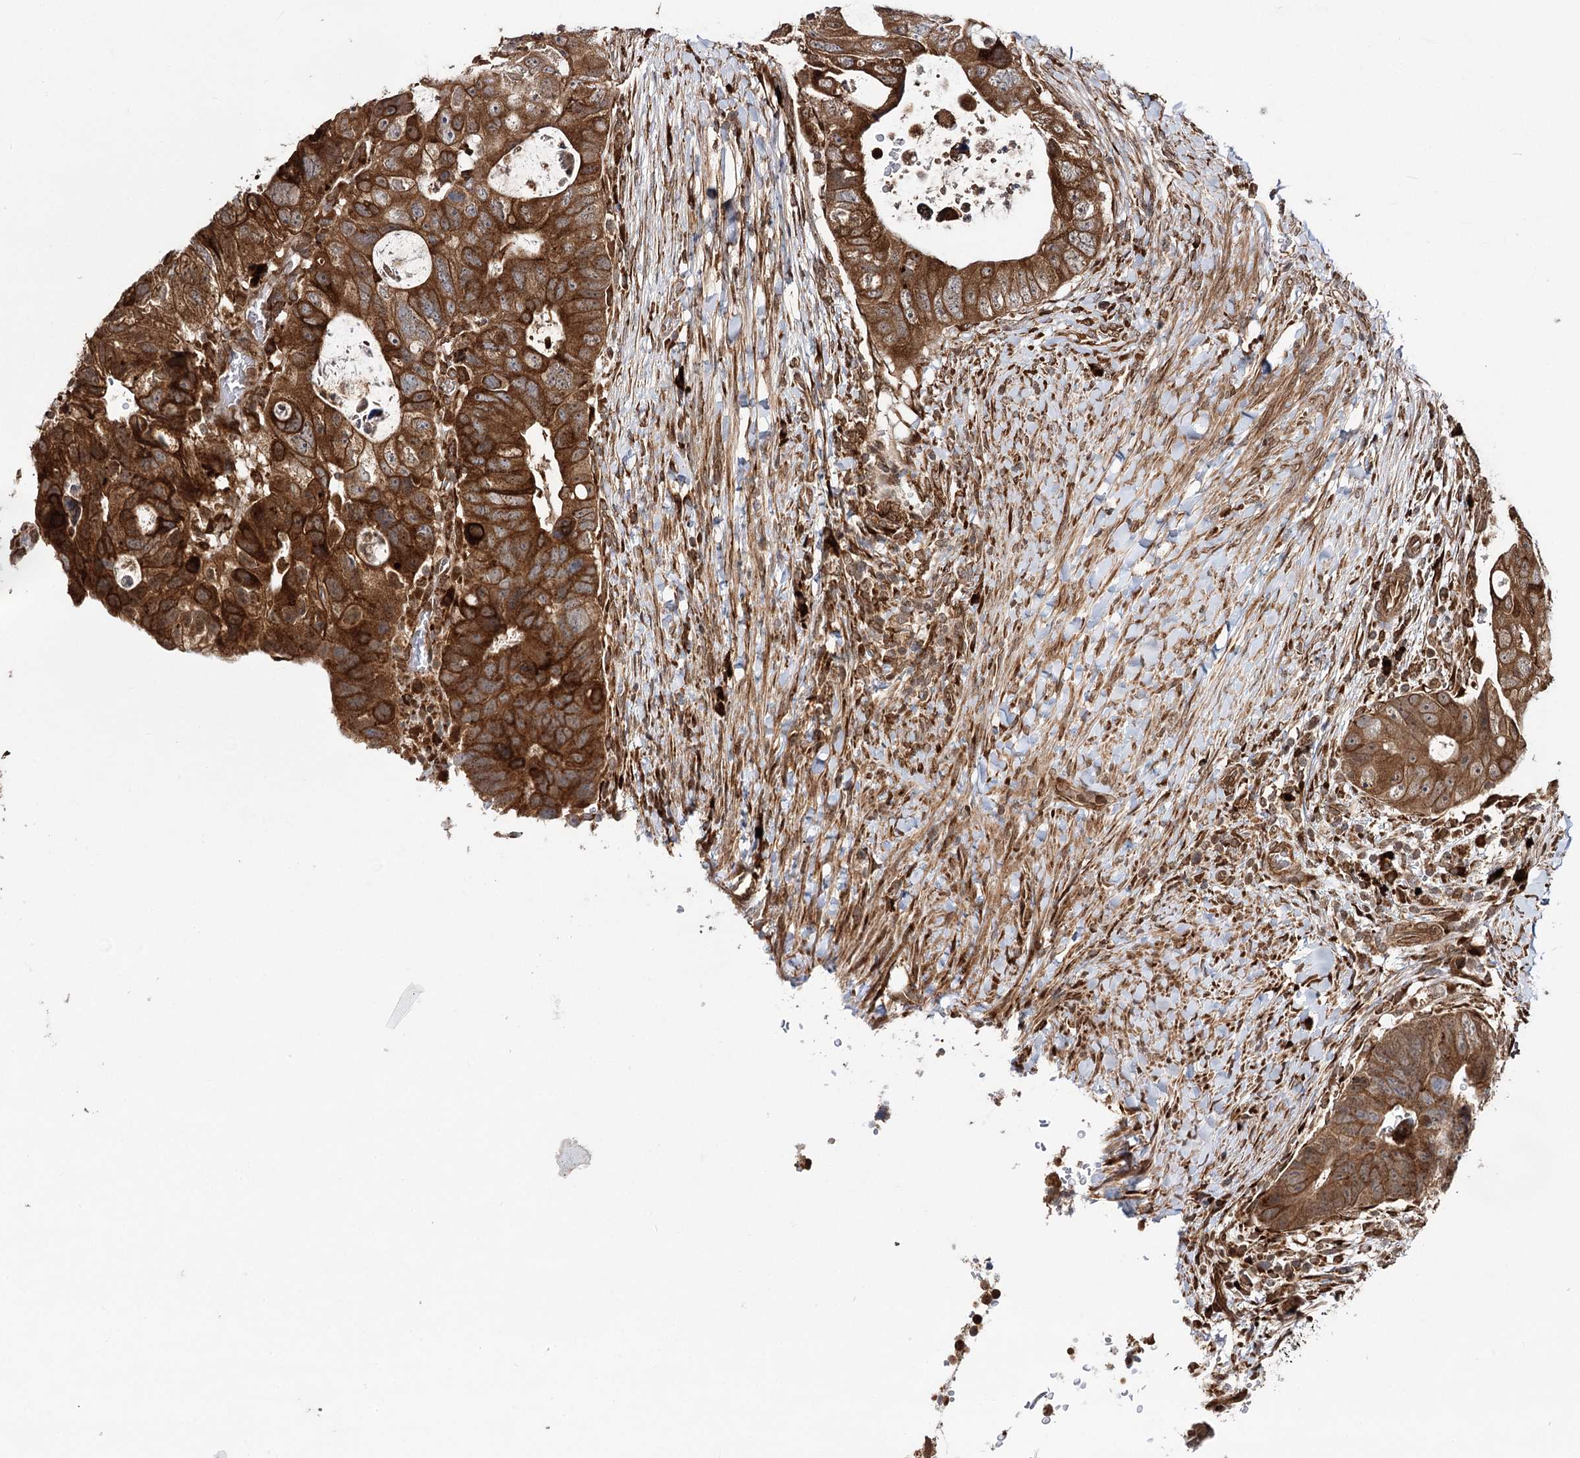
{"staining": {"intensity": "strong", "quantity": ">75%", "location": "cytoplasmic/membranous"}, "tissue": "colorectal cancer", "cell_type": "Tumor cells", "image_type": "cancer", "snomed": [{"axis": "morphology", "description": "Adenocarcinoma, NOS"}, {"axis": "topography", "description": "Rectum"}], "caption": "Immunohistochemical staining of human colorectal cancer (adenocarcinoma) reveals high levels of strong cytoplasmic/membranous protein positivity in approximately >75% of tumor cells.", "gene": "DNAJB14", "patient": {"sex": "male", "age": 59}}